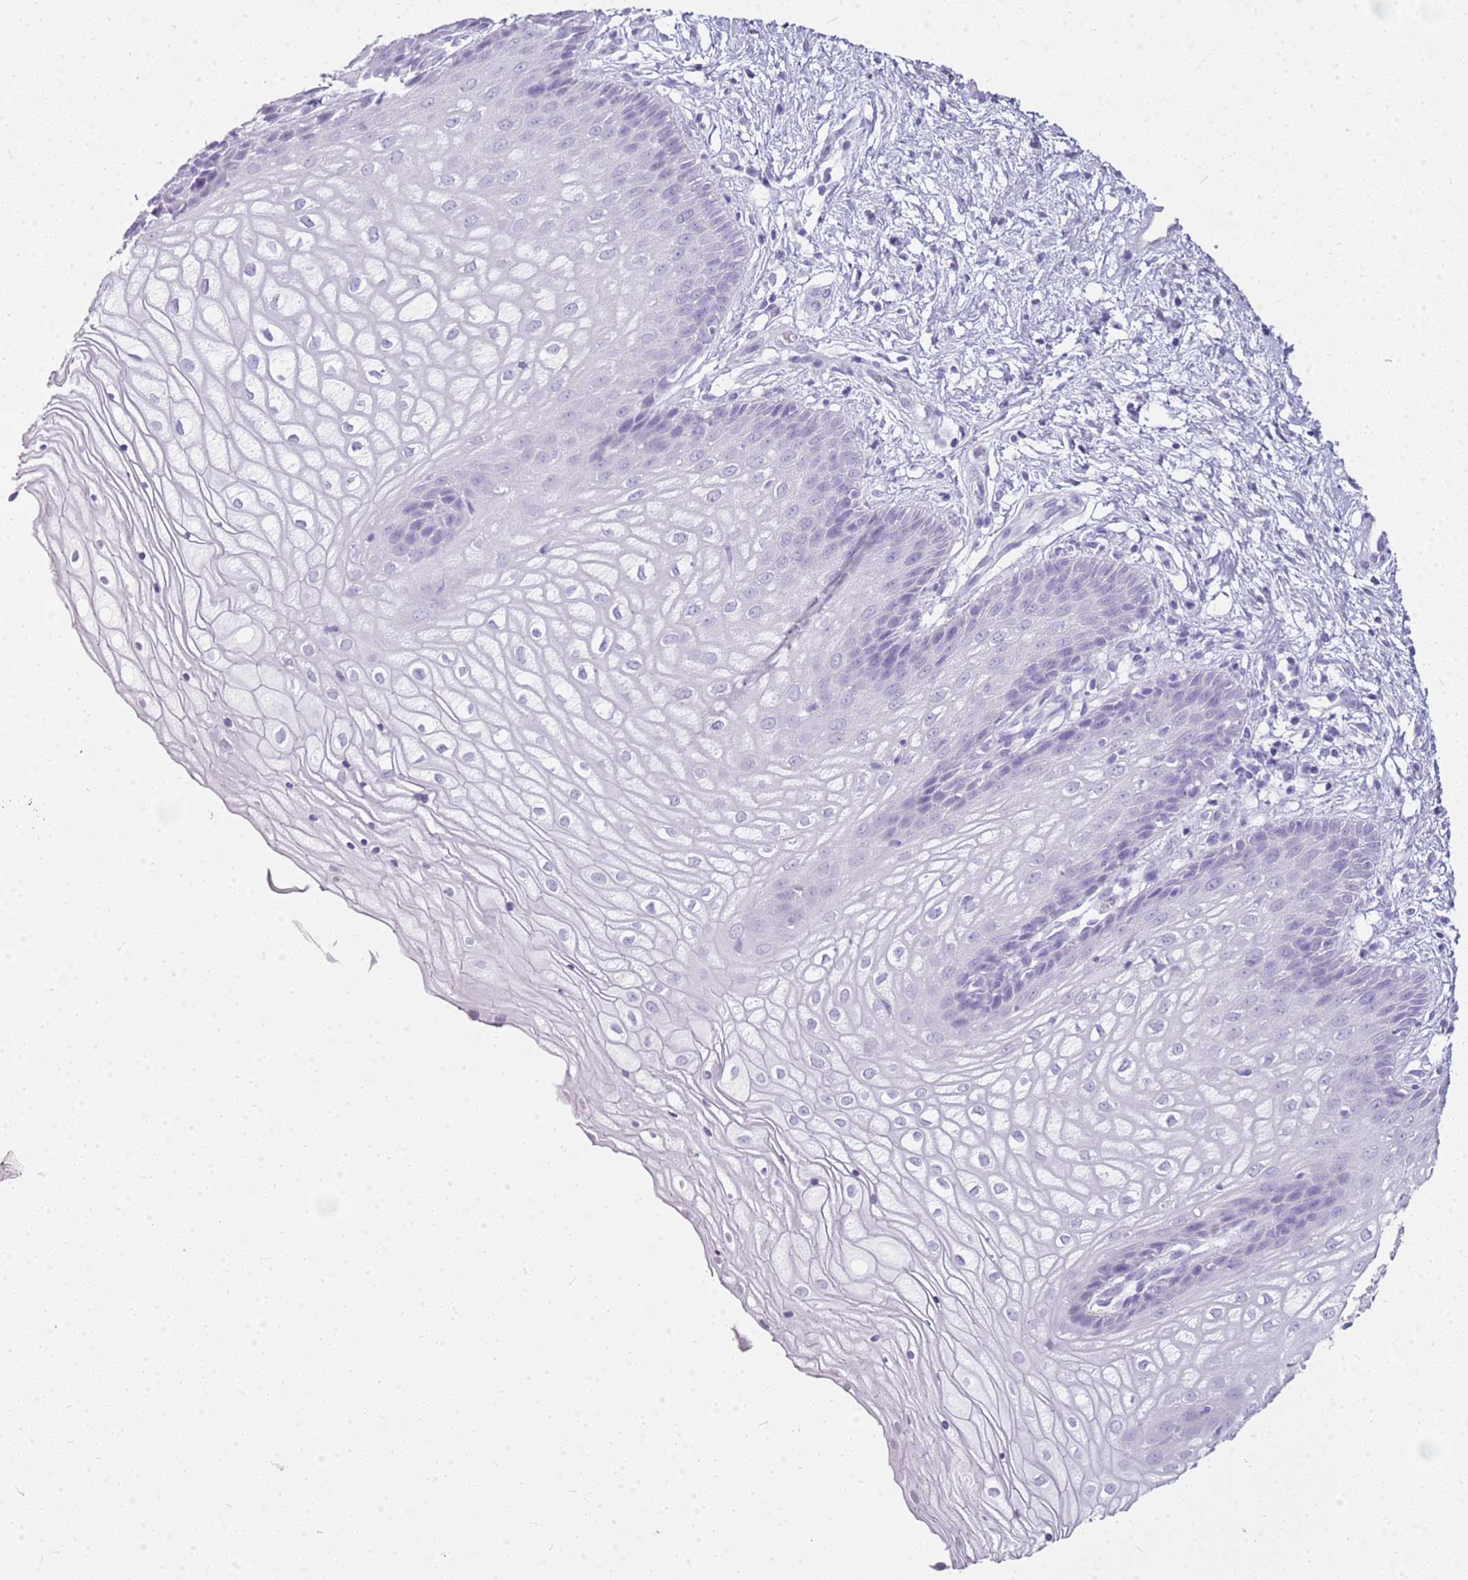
{"staining": {"intensity": "negative", "quantity": "none", "location": "none"}, "tissue": "vagina", "cell_type": "Squamous epithelial cells", "image_type": "normal", "snomed": [{"axis": "morphology", "description": "Normal tissue, NOS"}, {"axis": "topography", "description": "Vagina"}], "caption": "This is an immunohistochemistry histopathology image of unremarkable human vagina. There is no staining in squamous epithelial cells.", "gene": "CA8", "patient": {"sex": "female", "age": 34}}